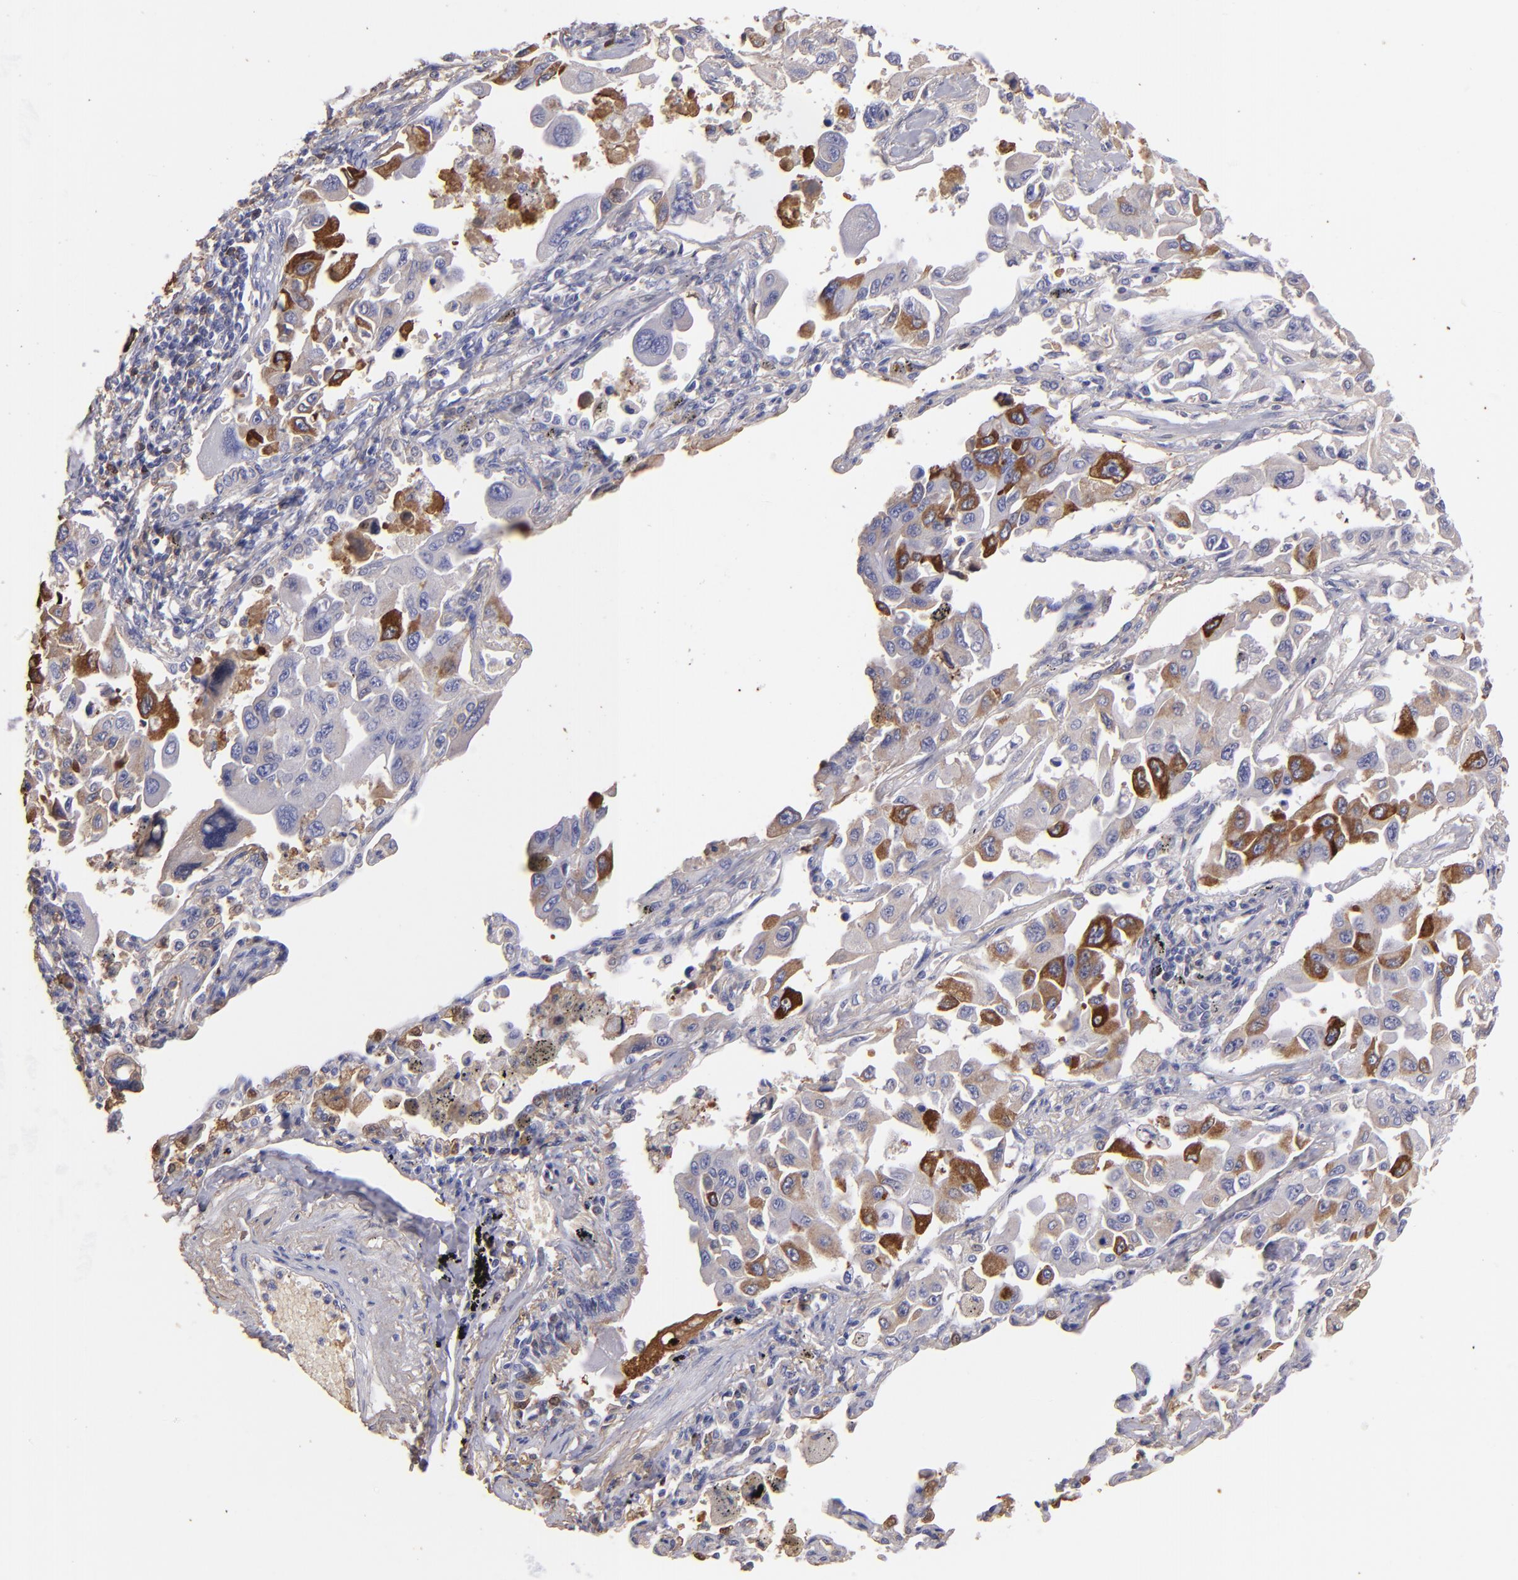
{"staining": {"intensity": "moderate", "quantity": ">75%", "location": "cytoplasmic/membranous"}, "tissue": "lung cancer", "cell_type": "Tumor cells", "image_type": "cancer", "snomed": [{"axis": "morphology", "description": "Adenocarcinoma, NOS"}, {"axis": "topography", "description": "Lung"}], "caption": "This is a photomicrograph of immunohistochemistry (IHC) staining of lung adenocarcinoma, which shows moderate staining in the cytoplasmic/membranous of tumor cells.", "gene": "FGB", "patient": {"sex": "male", "age": 64}}